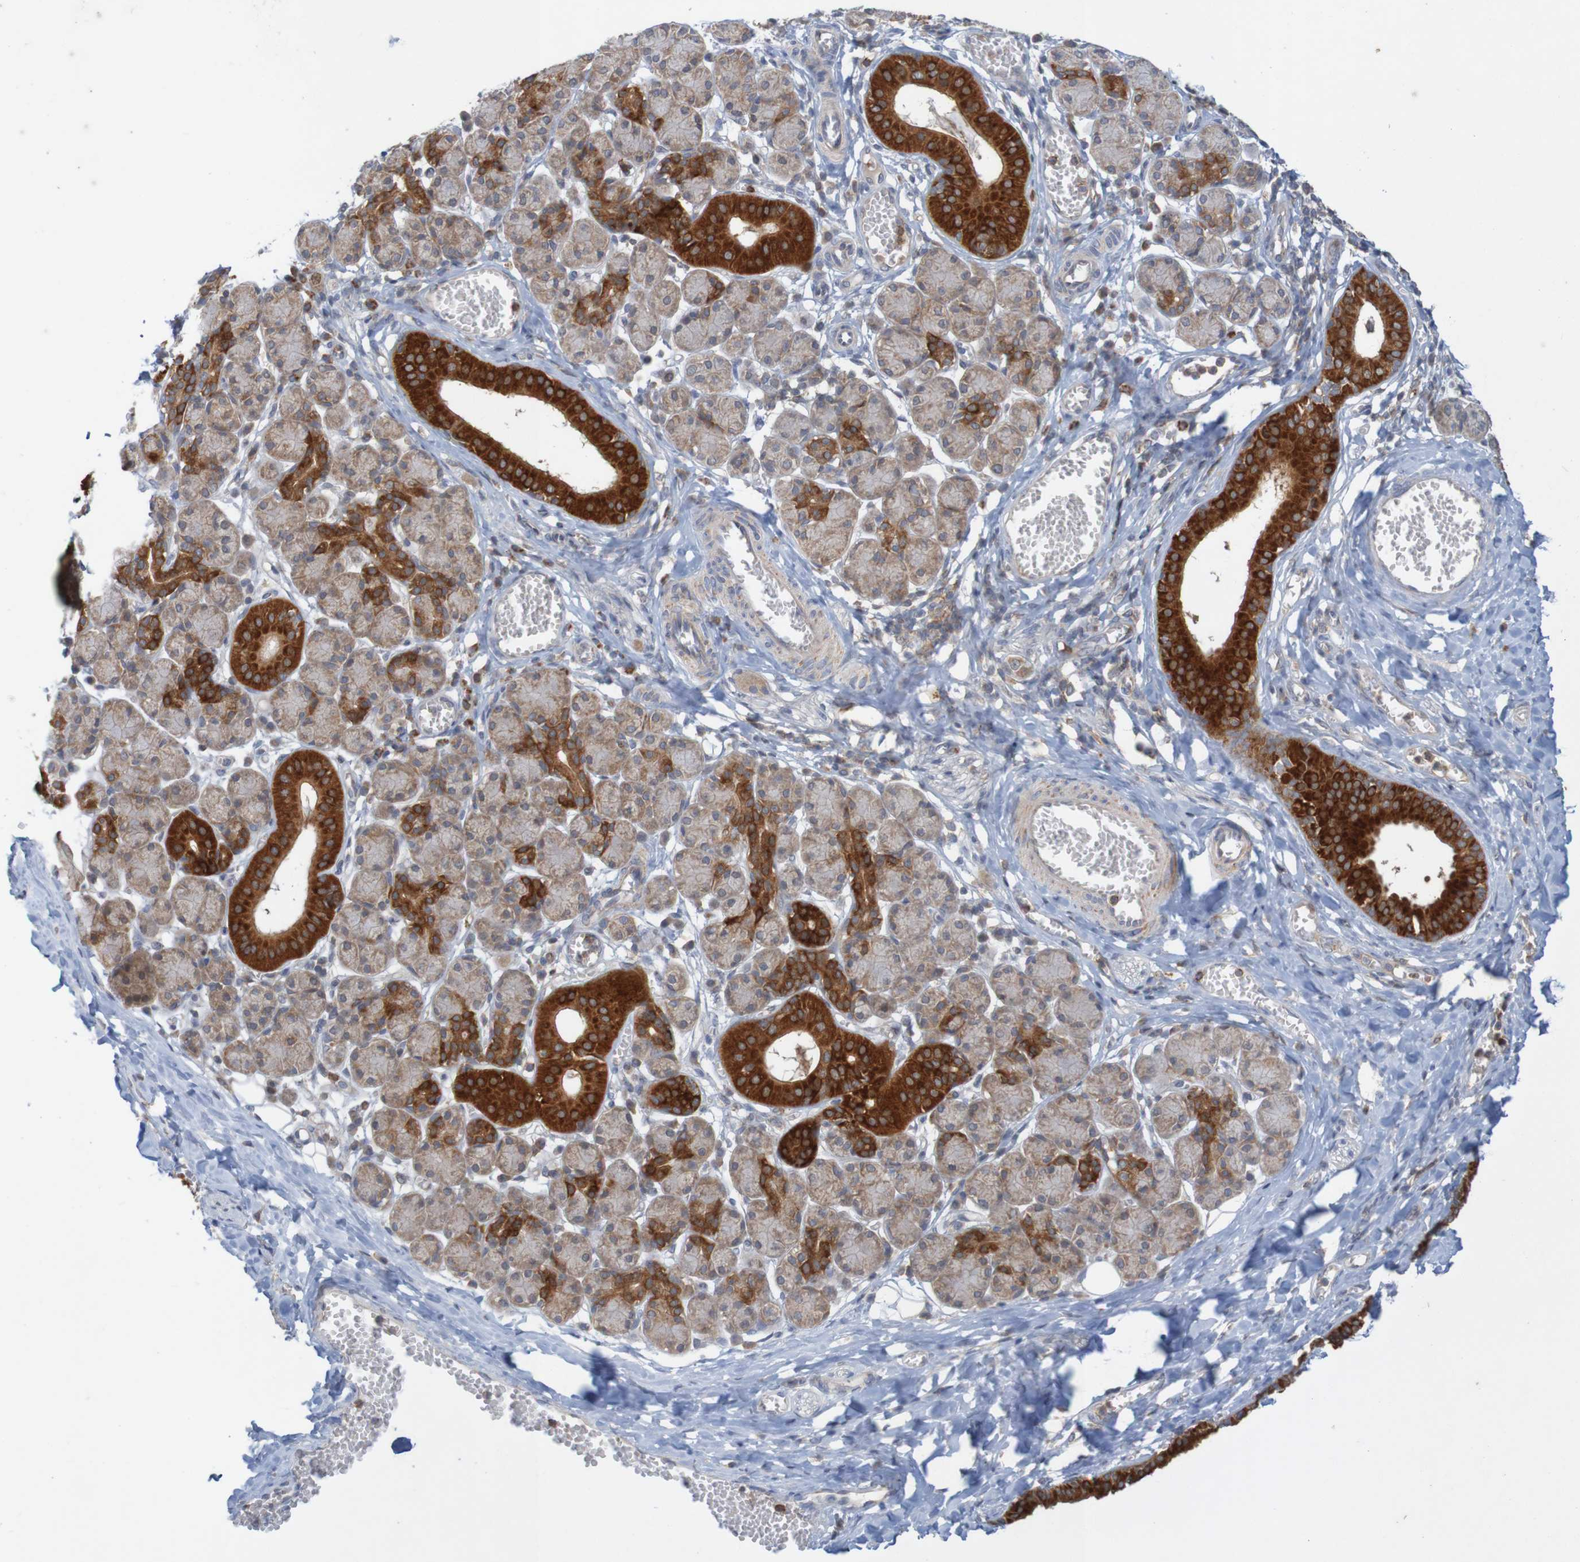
{"staining": {"intensity": "strong", "quantity": "<25%", "location": "cytoplasmic/membranous"}, "tissue": "salivary gland", "cell_type": "Glandular cells", "image_type": "normal", "snomed": [{"axis": "morphology", "description": "Normal tissue, NOS"}, {"axis": "morphology", "description": "Inflammation, NOS"}, {"axis": "topography", "description": "Lymph node"}, {"axis": "topography", "description": "Salivary gland"}], "caption": "Salivary gland stained with immunohistochemistry reveals strong cytoplasmic/membranous positivity in about <25% of glandular cells. The staining was performed using DAB to visualize the protein expression in brown, while the nuclei were stained in blue with hematoxylin (Magnification: 20x).", "gene": "NAV2", "patient": {"sex": "male", "age": 3}}